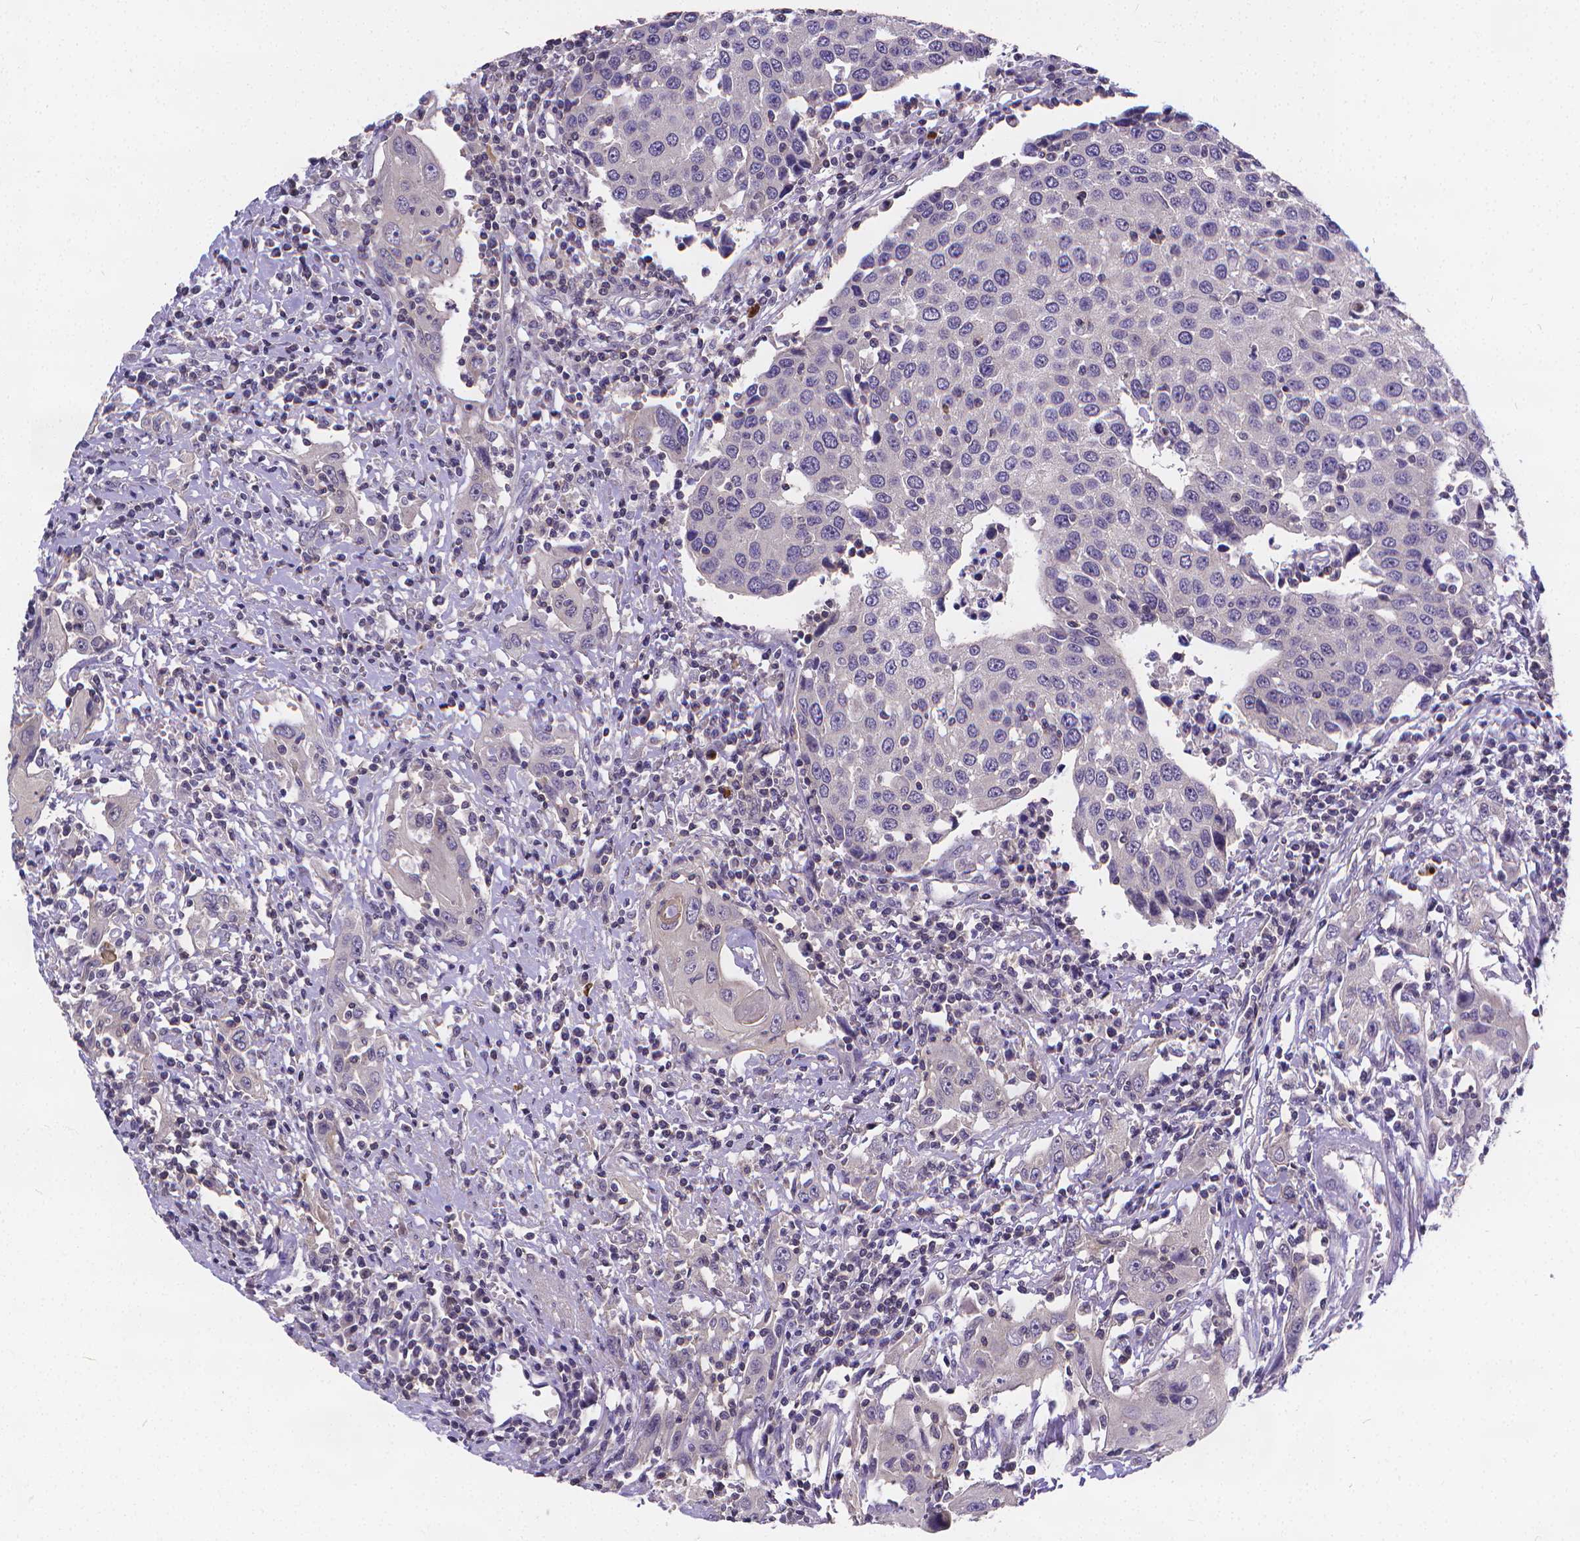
{"staining": {"intensity": "negative", "quantity": "none", "location": "none"}, "tissue": "urothelial cancer", "cell_type": "Tumor cells", "image_type": "cancer", "snomed": [{"axis": "morphology", "description": "Urothelial carcinoma, High grade"}, {"axis": "topography", "description": "Urinary bladder"}], "caption": "IHC histopathology image of neoplastic tissue: human urothelial cancer stained with DAB exhibits no significant protein staining in tumor cells.", "gene": "GLRB", "patient": {"sex": "female", "age": 85}}